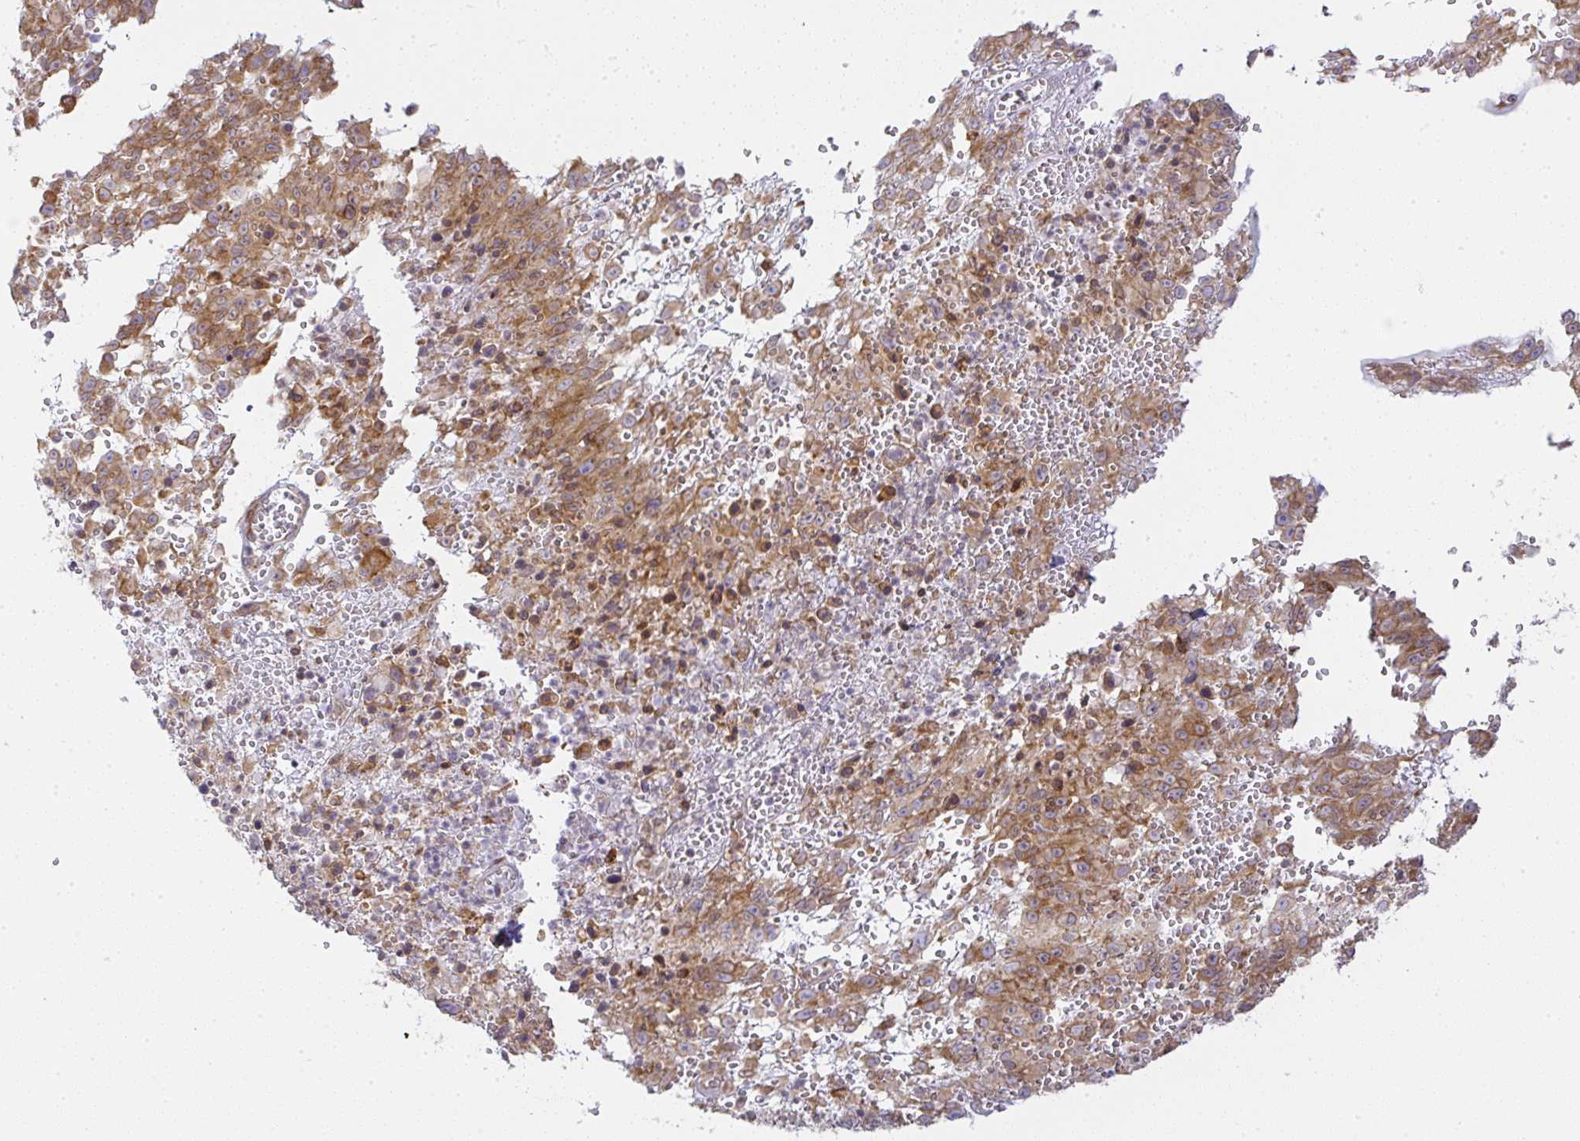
{"staining": {"intensity": "moderate", "quantity": ">75%", "location": "cytoplasmic/membranous"}, "tissue": "melanoma", "cell_type": "Tumor cells", "image_type": "cancer", "snomed": [{"axis": "morphology", "description": "Malignant melanoma, NOS"}, {"axis": "topography", "description": "Skin"}], "caption": "A brown stain labels moderate cytoplasmic/membranous staining of a protein in melanoma tumor cells.", "gene": "DERL2", "patient": {"sex": "male", "age": 46}}